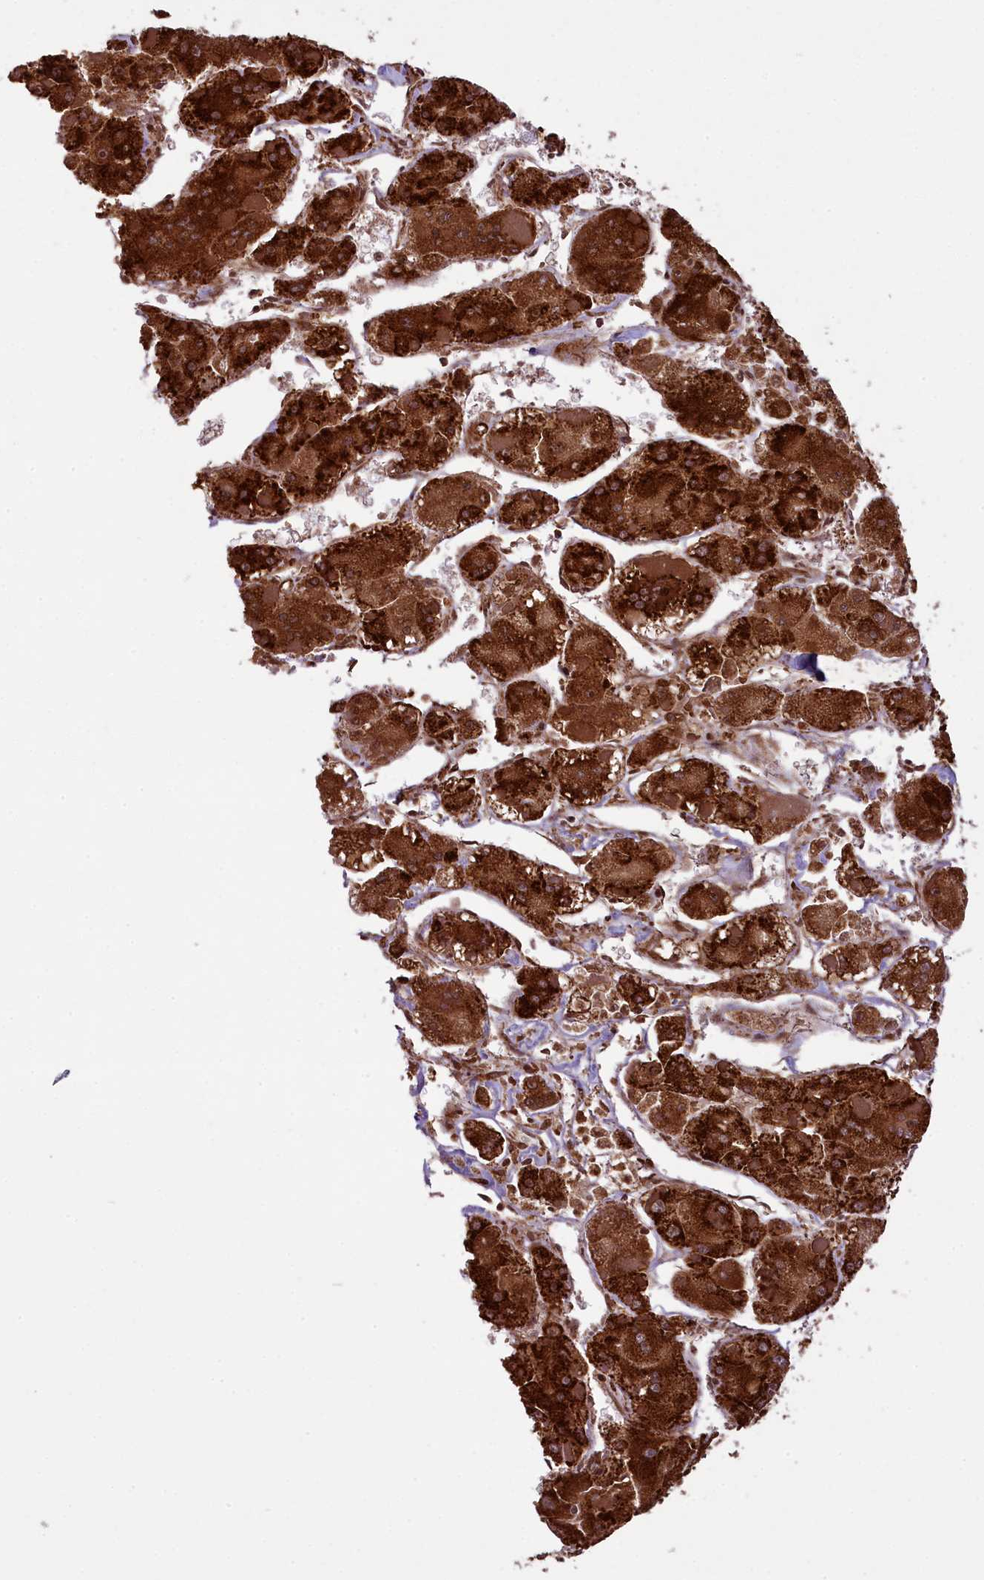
{"staining": {"intensity": "strong", "quantity": ">75%", "location": "cytoplasmic/membranous"}, "tissue": "liver cancer", "cell_type": "Tumor cells", "image_type": "cancer", "snomed": [{"axis": "morphology", "description": "Carcinoma, Hepatocellular, NOS"}, {"axis": "topography", "description": "Liver"}], "caption": "The photomicrograph demonstrates a brown stain indicating the presence of a protein in the cytoplasmic/membranous of tumor cells in liver cancer.", "gene": "LARP4", "patient": {"sex": "female", "age": 73}}